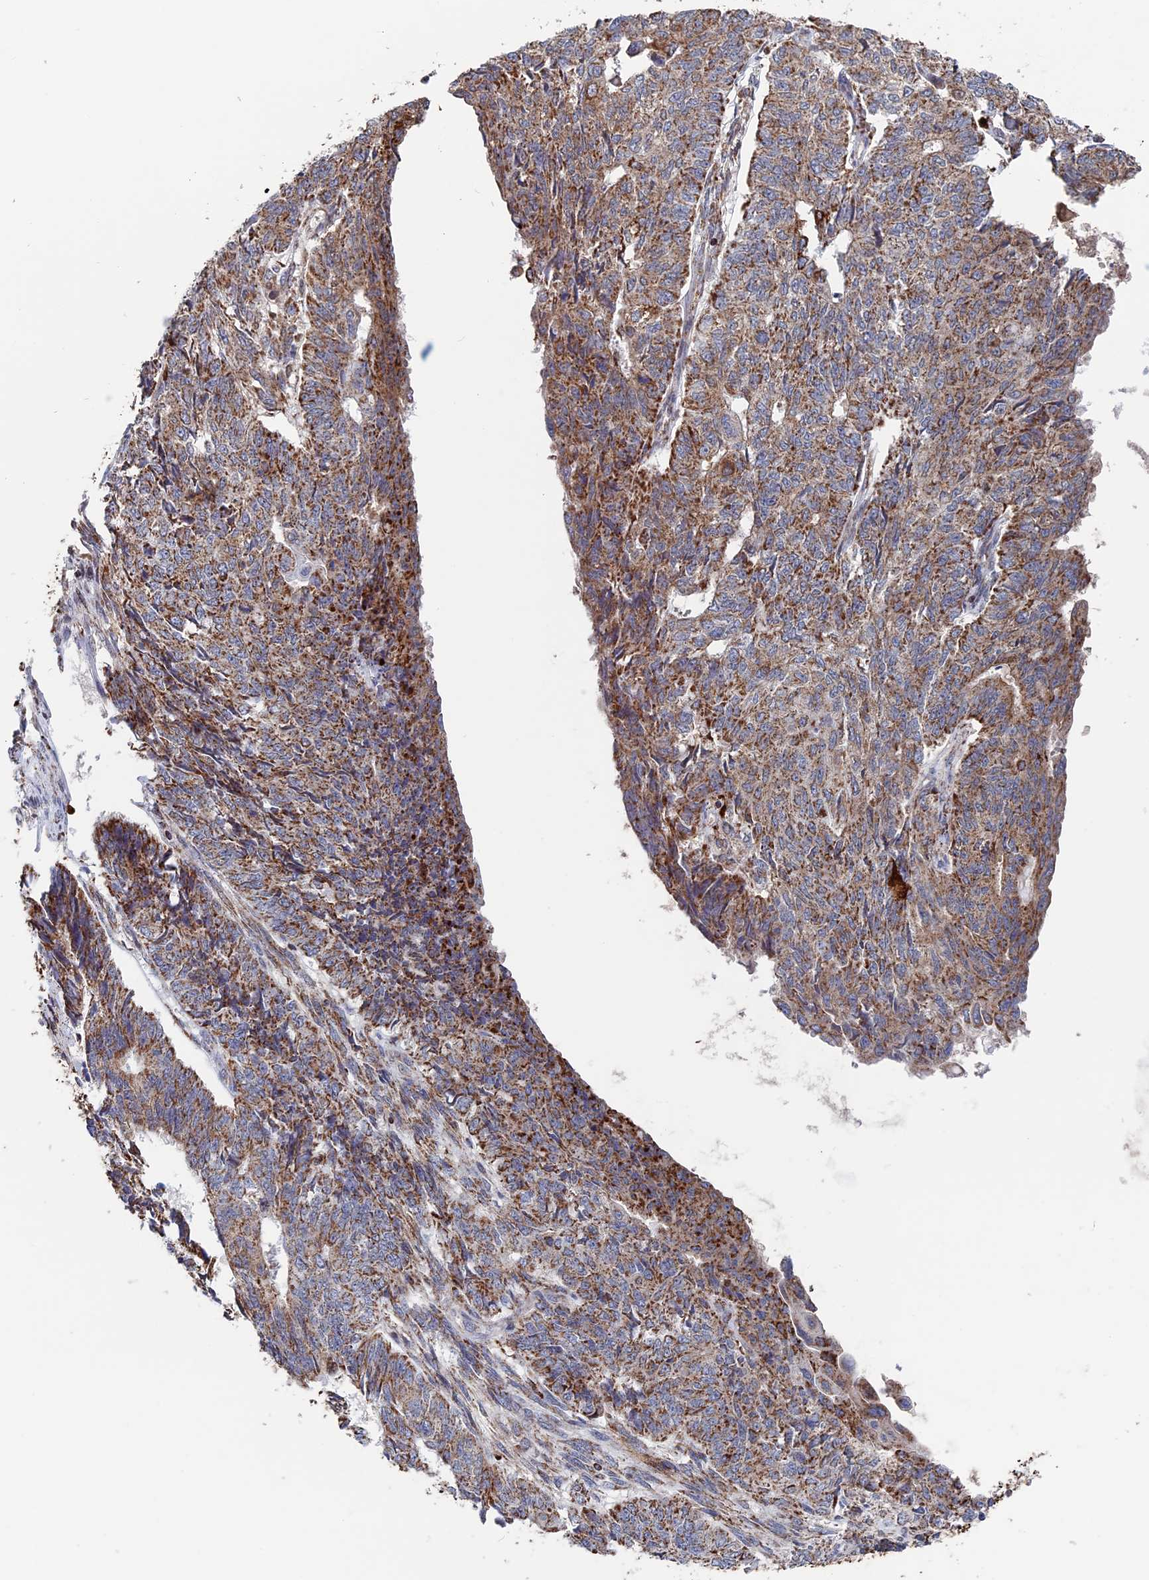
{"staining": {"intensity": "moderate", "quantity": ">75%", "location": "cytoplasmic/membranous"}, "tissue": "endometrial cancer", "cell_type": "Tumor cells", "image_type": "cancer", "snomed": [{"axis": "morphology", "description": "Adenocarcinoma, NOS"}, {"axis": "topography", "description": "Endometrium"}], "caption": "Endometrial cancer (adenocarcinoma) was stained to show a protein in brown. There is medium levels of moderate cytoplasmic/membranous staining in approximately >75% of tumor cells. (brown staining indicates protein expression, while blue staining denotes nuclei).", "gene": "SEC24D", "patient": {"sex": "female", "age": 32}}